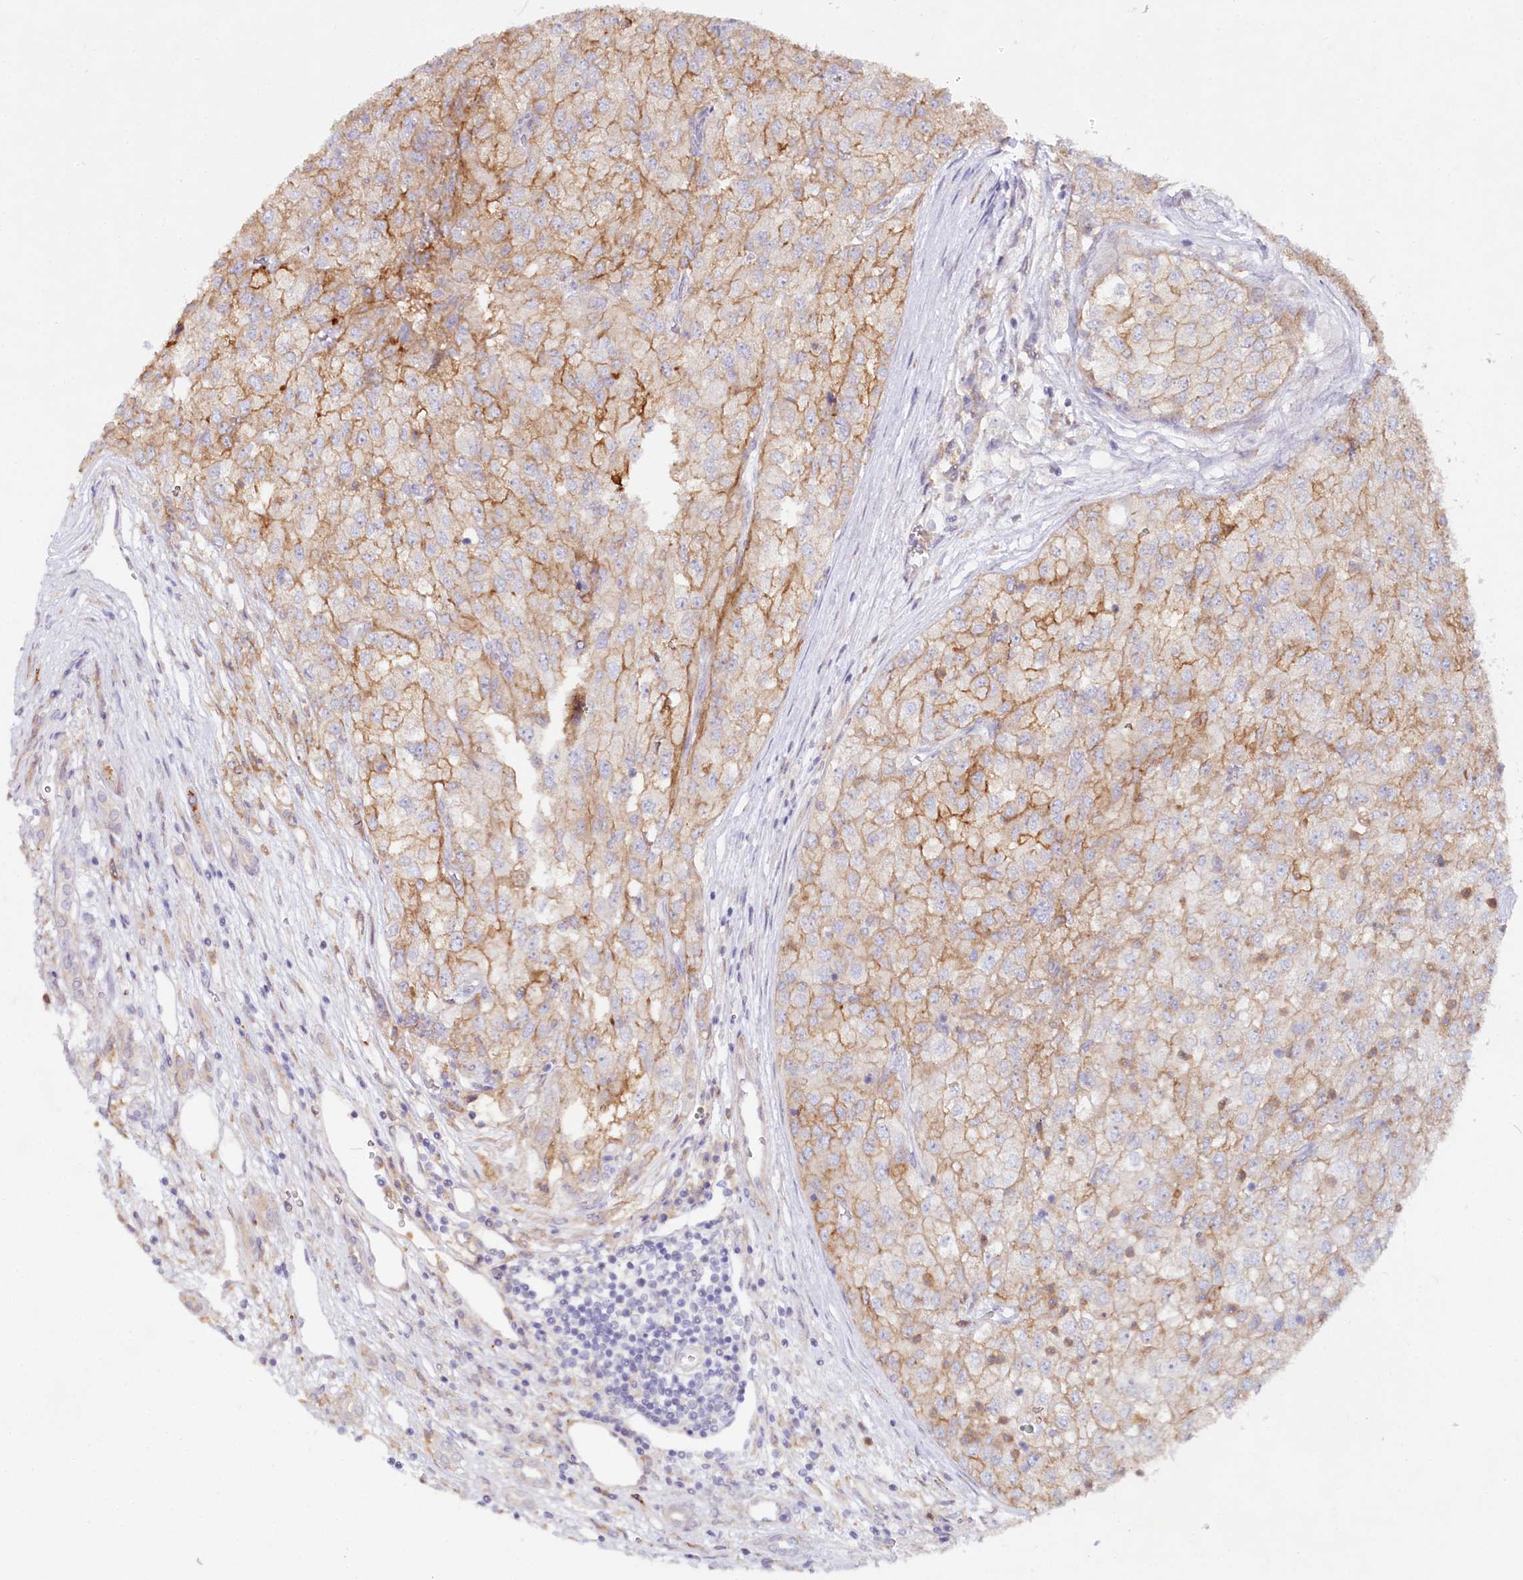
{"staining": {"intensity": "moderate", "quantity": ">75%", "location": "cytoplasmic/membranous"}, "tissue": "renal cancer", "cell_type": "Tumor cells", "image_type": "cancer", "snomed": [{"axis": "morphology", "description": "Adenocarcinoma, NOS"}, {"axis": "topography", "description": "Kidney"}], "caption": "Immunohistochemical staining of renal cancer reveals medium levels of moderate cytoplasmic/membranous expression in approximately >75% of tumor cells. Nuclei are stained in blue.", "gene": "ALDH3B1", "patient": {"sex": "female", "age": 54}}